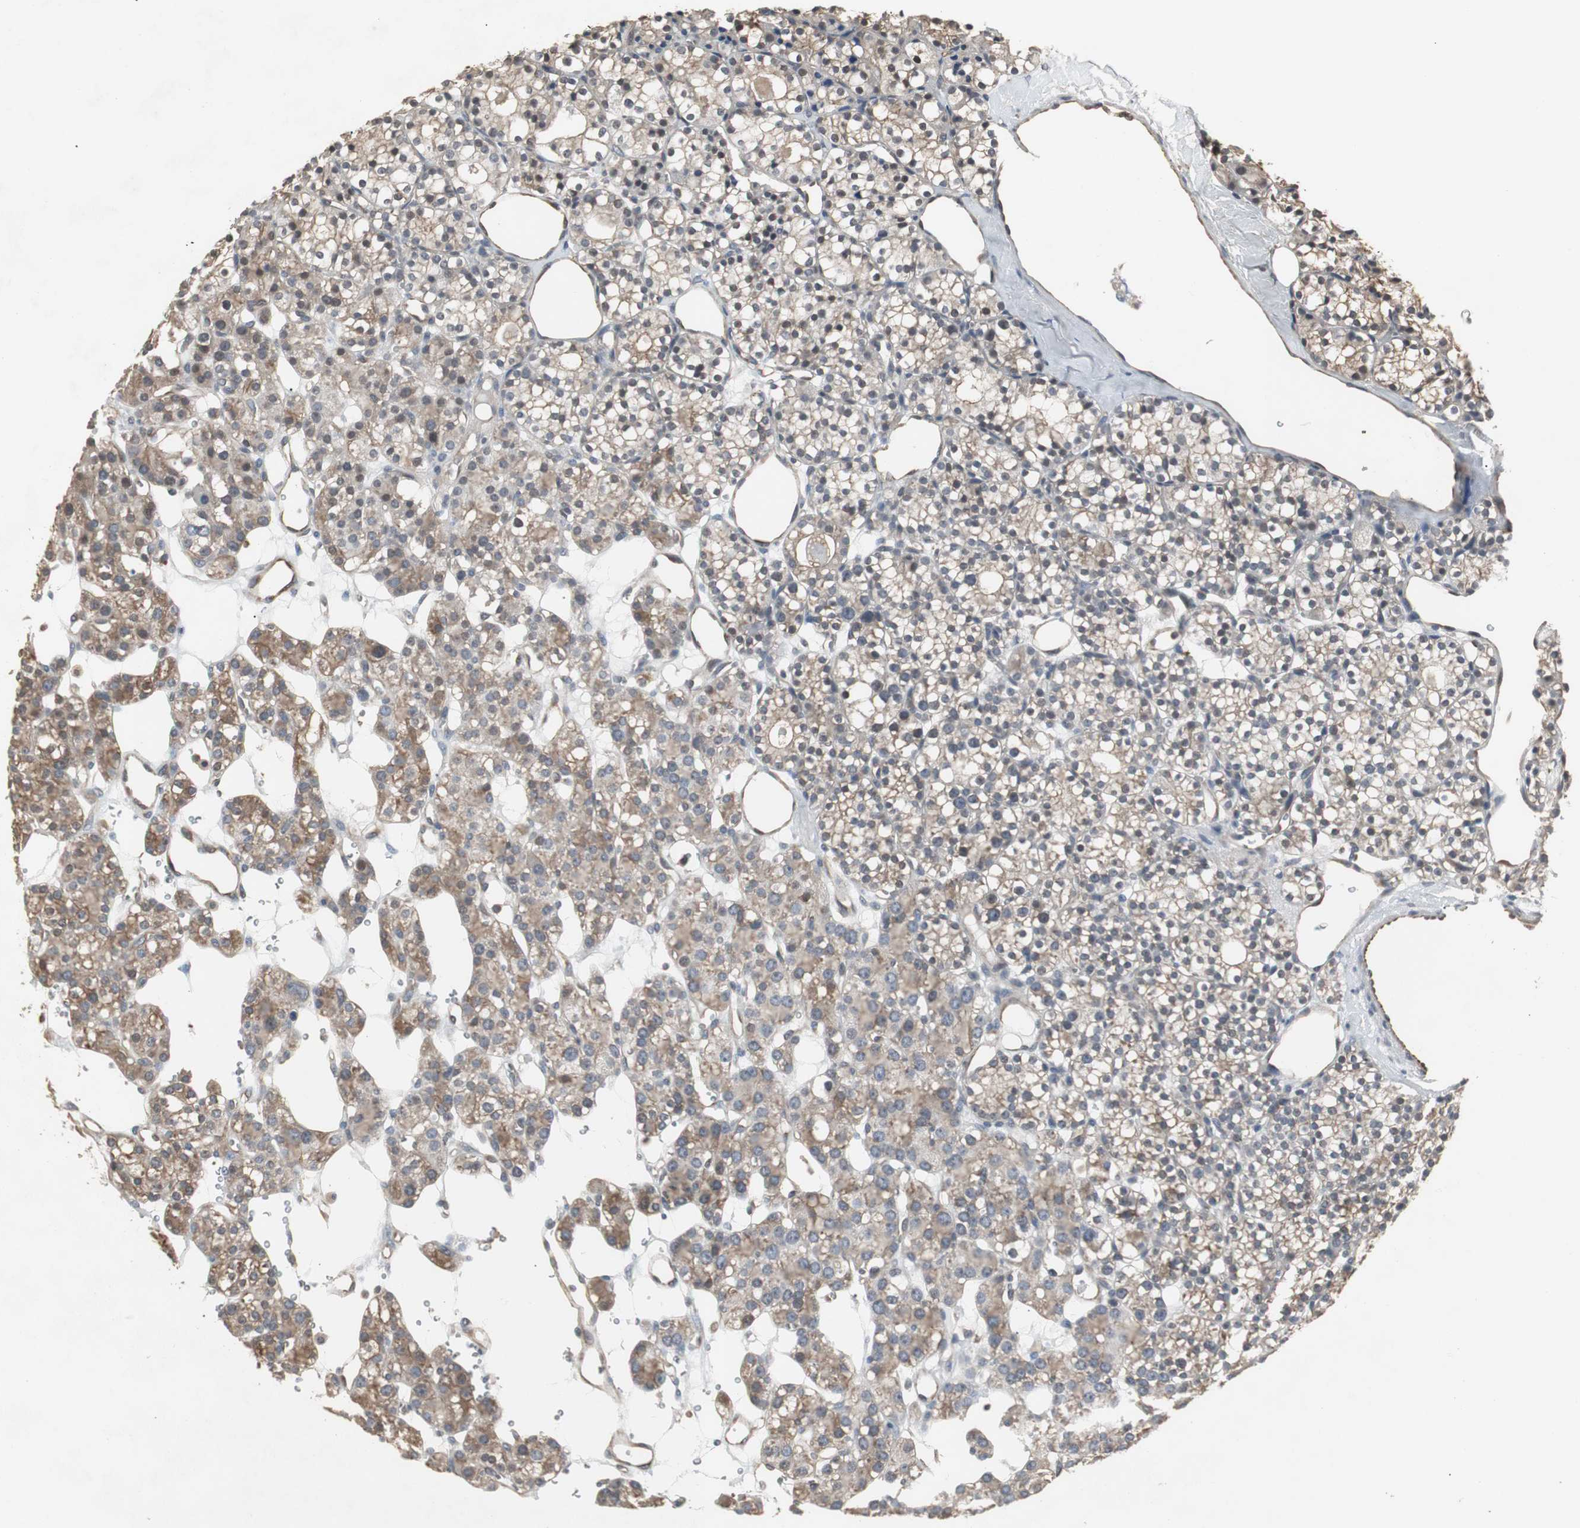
{"staining": {"intensity": "moderate", "quantity": ">75%", "location": "cytoplasmic/membranous"}, "tissue": "parathyroid gland", "cell_type": "Glandular cells", "image_type": "normal", "snomed": [{"axis": "morphology", "description": "Normal tissue, NOS"}, {"axis": "topography", "description": "Parathyroid gland"}], "caption": "The immunohistochemical stain labels moderate cytoplasmic/membranous positivity in glandular cells of normal parathyroid gland.", "gene": "ATP2B2", "patient": {"sex": "female", "age": 64}}